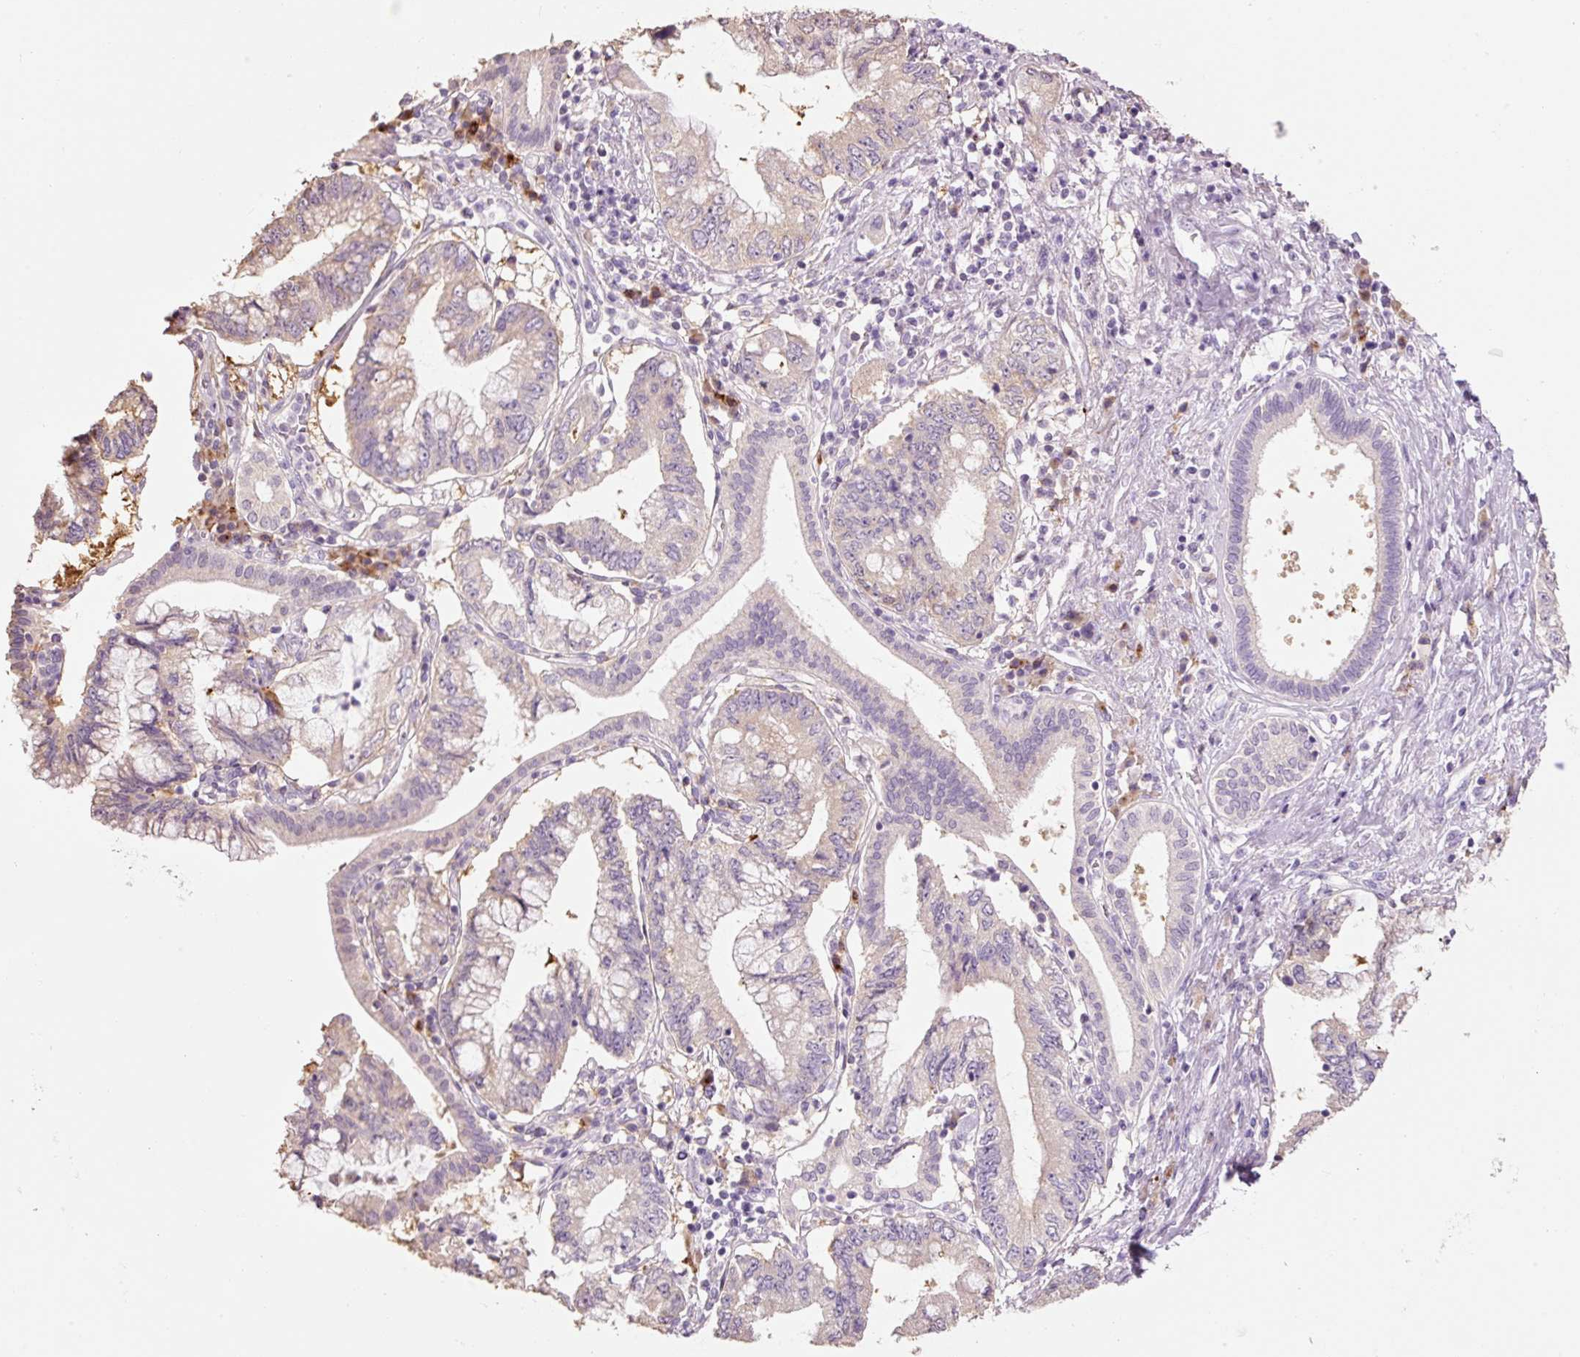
{"staining": {"intensity": "weak", "quantity": "<25%", "location": "cytoplasmic/membranous"}, "tissue": "pancreatic cancer", "cell_type": "Tumor cells", "image_type": "cancer", "snomed": [{"axis": "morphology", "description": "Adenocarcinoma, NOS"}, {"axis": "topography", "description": "Pancreas"}], "caption": "There is no significant expression in tumor cells of adenocarcinoma (pancreatic).", "gene": "HAX1", "patient": {"sex": "female", "age": 73}}